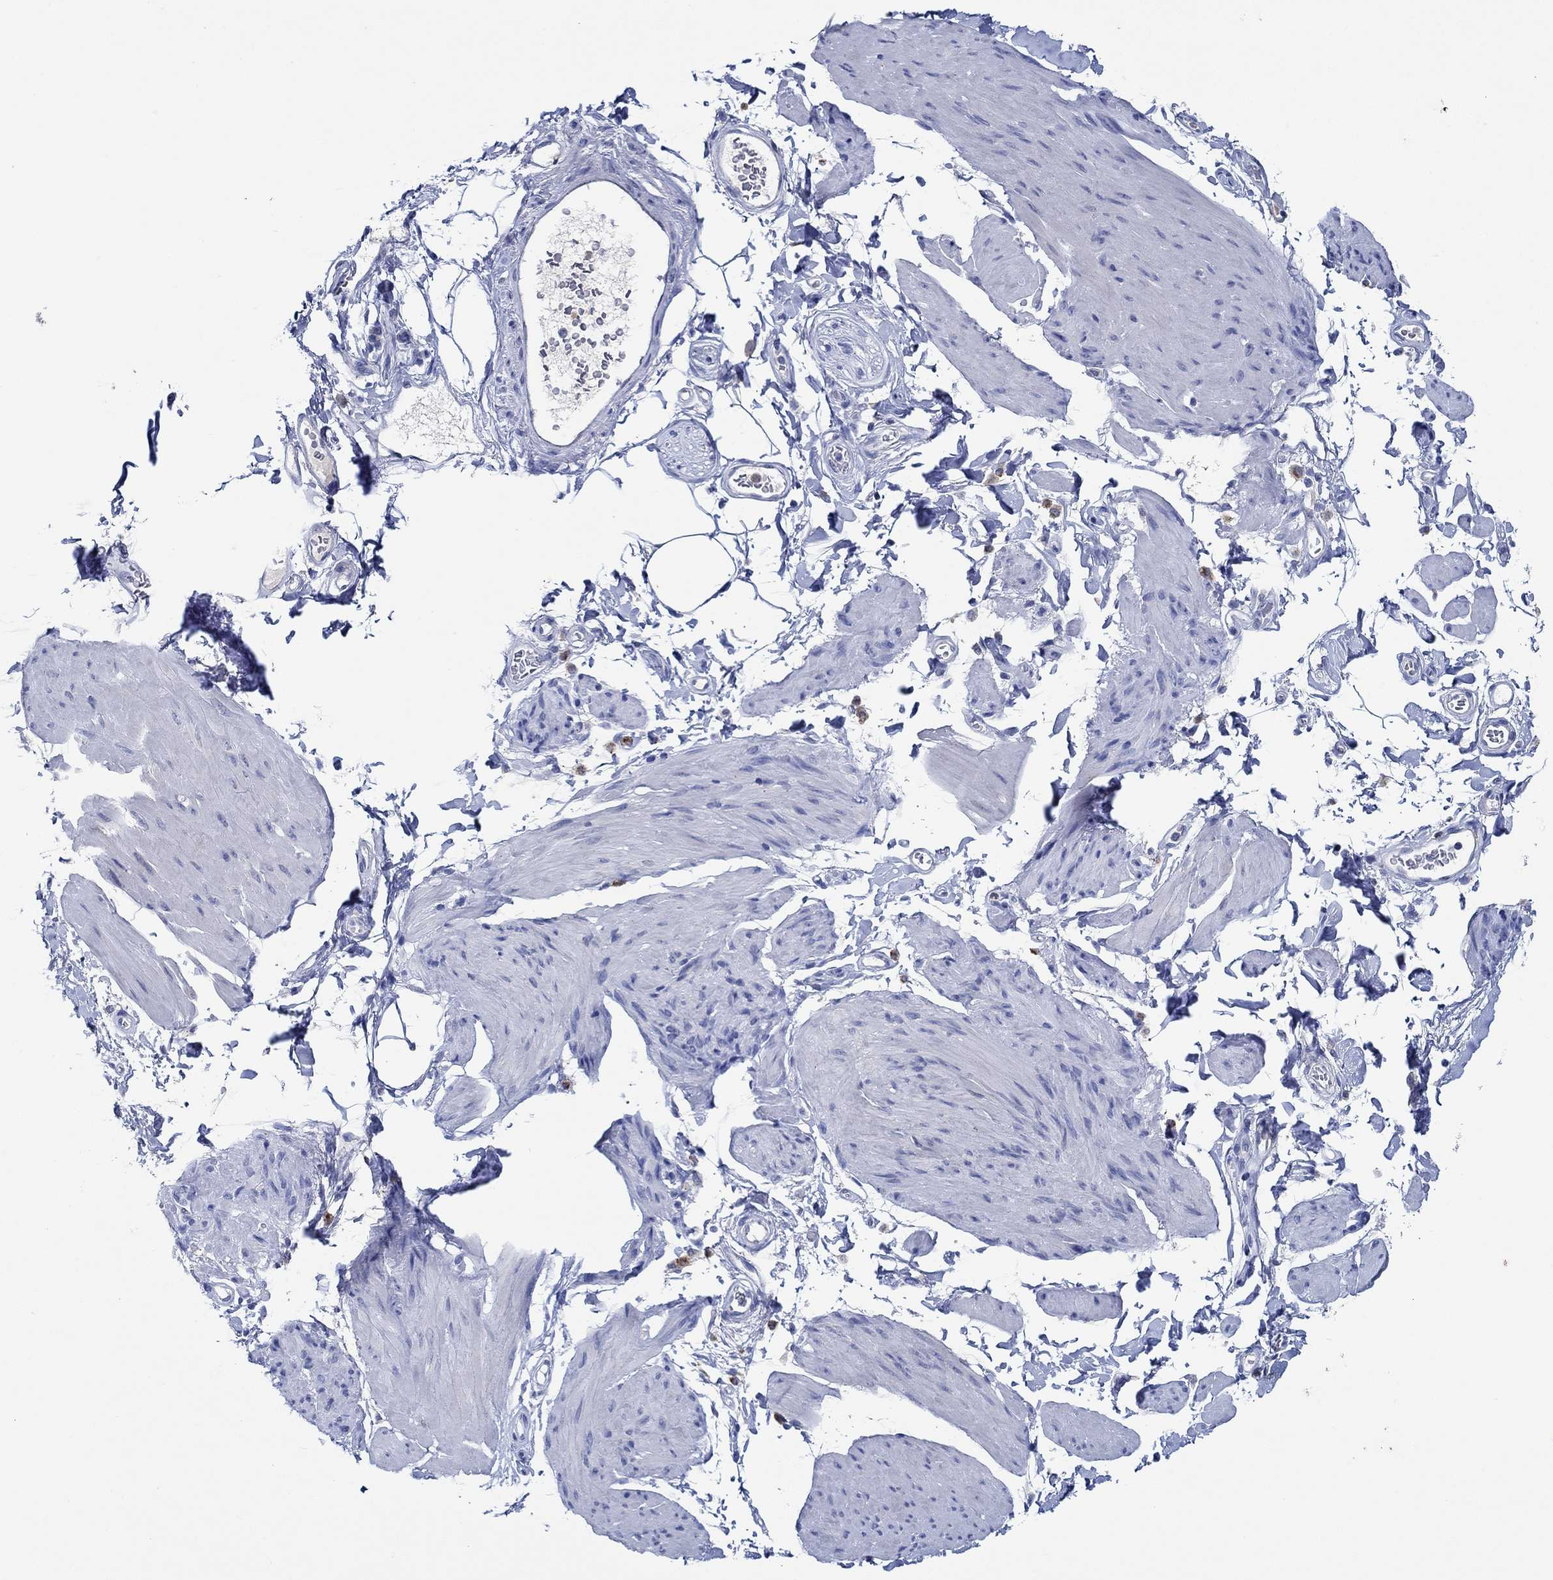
{"staining": {"intensity": "negative", "quantity": "none", "location": "none"}, "tissue": "smooth muscle", "cell_type": "Smooth muscle cells", "image_type": "normal", "snomed": [{"axis": "morphology", "description": "Normal tissue, NOS"}, {"axis": "topography", "description": "Adipose tissue"}, {"axis": "topography", "description": "Smooth muscle"}, {"axis": "topography", "description": "Peripheral nerve tissue"}], "caption": "Human smooth muscle stained for a protein using IHC shows no expression in smooth muscle cells.", "gene": "CPM", "patient": {"sex": "male", "age": 83}}